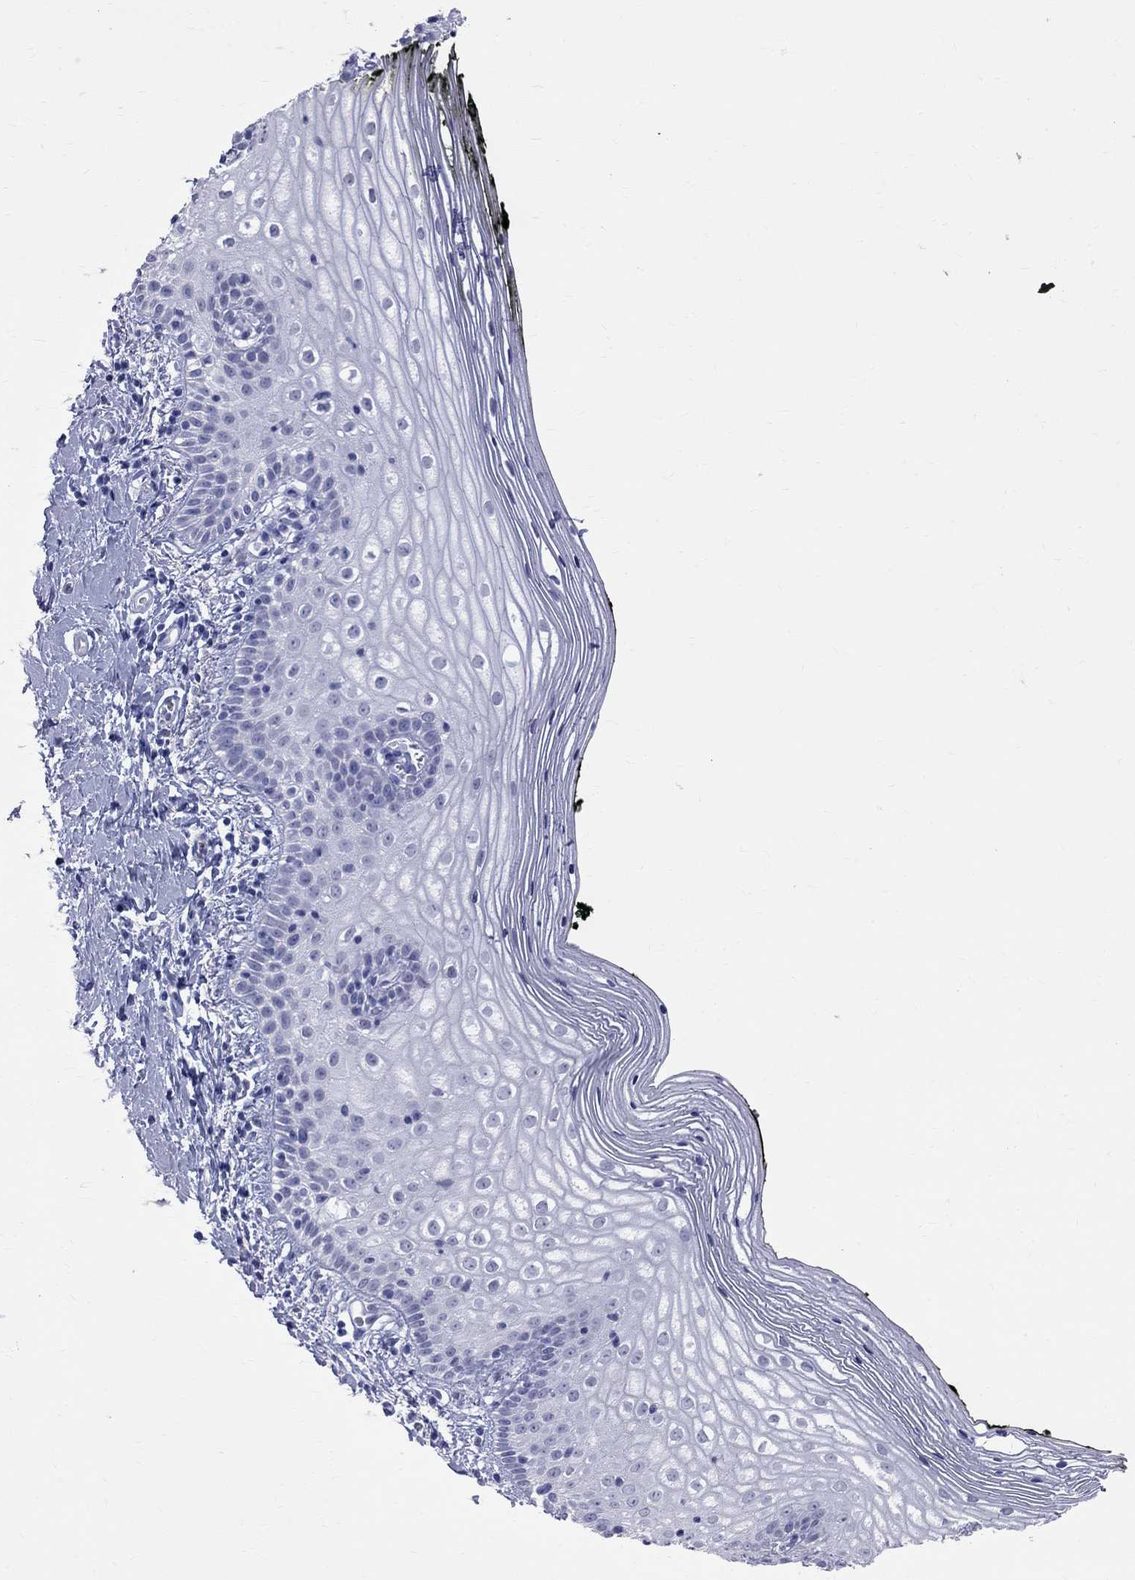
{"staining": {"intensity": "negative", "quantity": "none", "location": "none"}, "tissue": "vagina", "cell_type": "Squamous epithelial cells", "image_type": "normal", "snomed": [{"axis": "morphology", "description": "Normal tissue, NOS"}, {"axis": "topography", "description": "Vagina"}], "caption": "DAB (3,3'-diaminobenzidine) immunohistochemical staining of normal vagina reveals no significant positivity in squamous epithelial cells. Brightfield microscopy of immunohistochemistry (IHC) stained with DAB (brown) and hematoxylin (blue), captured at high magnification.", "gene": "BPIFB1", "patient": {"sex": "female", "age": 47}}